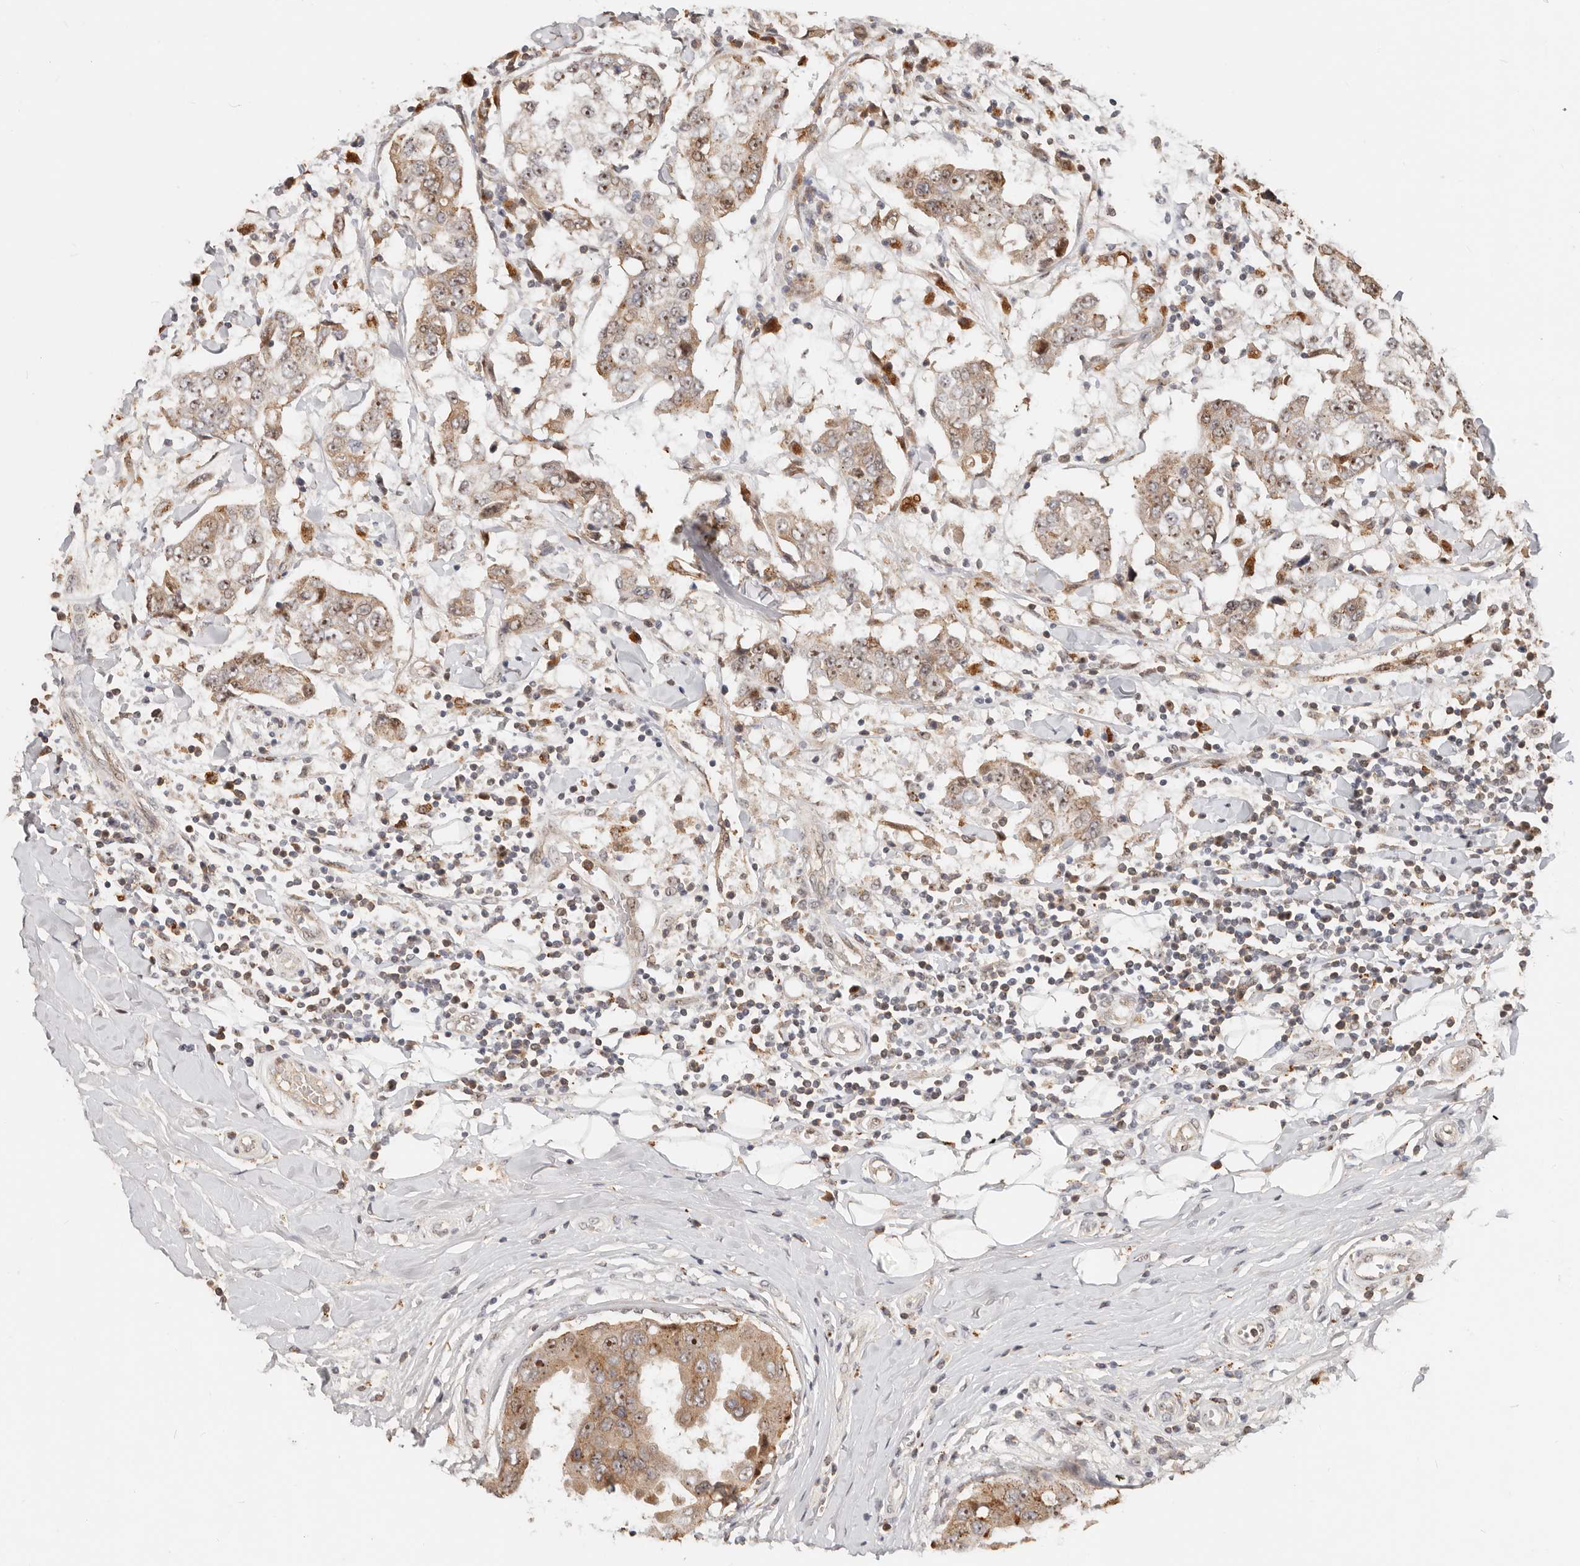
{"staining": {"intensity": "moderate", "quantity": ">75%", "location": "cytoplasmic/membranous,nuclear"}, "tissue": "breast cancer", "cell_type": "Tumor cells", "image_type": "cancer", "snomed": [{"axis": "morphology", "description": "Duct carcinoma"}, {"axis": "topography", "description": "Breast"}], "caption": "Immunohistochemical staining of human intraductal carcinoma (breast) shows medium levels of moderate cytoplasmic/membranous and nuclear protein staining in approximately >75% of tumor cells. Nuclei are stained in blue.", "gene": "ZRANB1", "patient": {"sex": "female", "age": 27}}